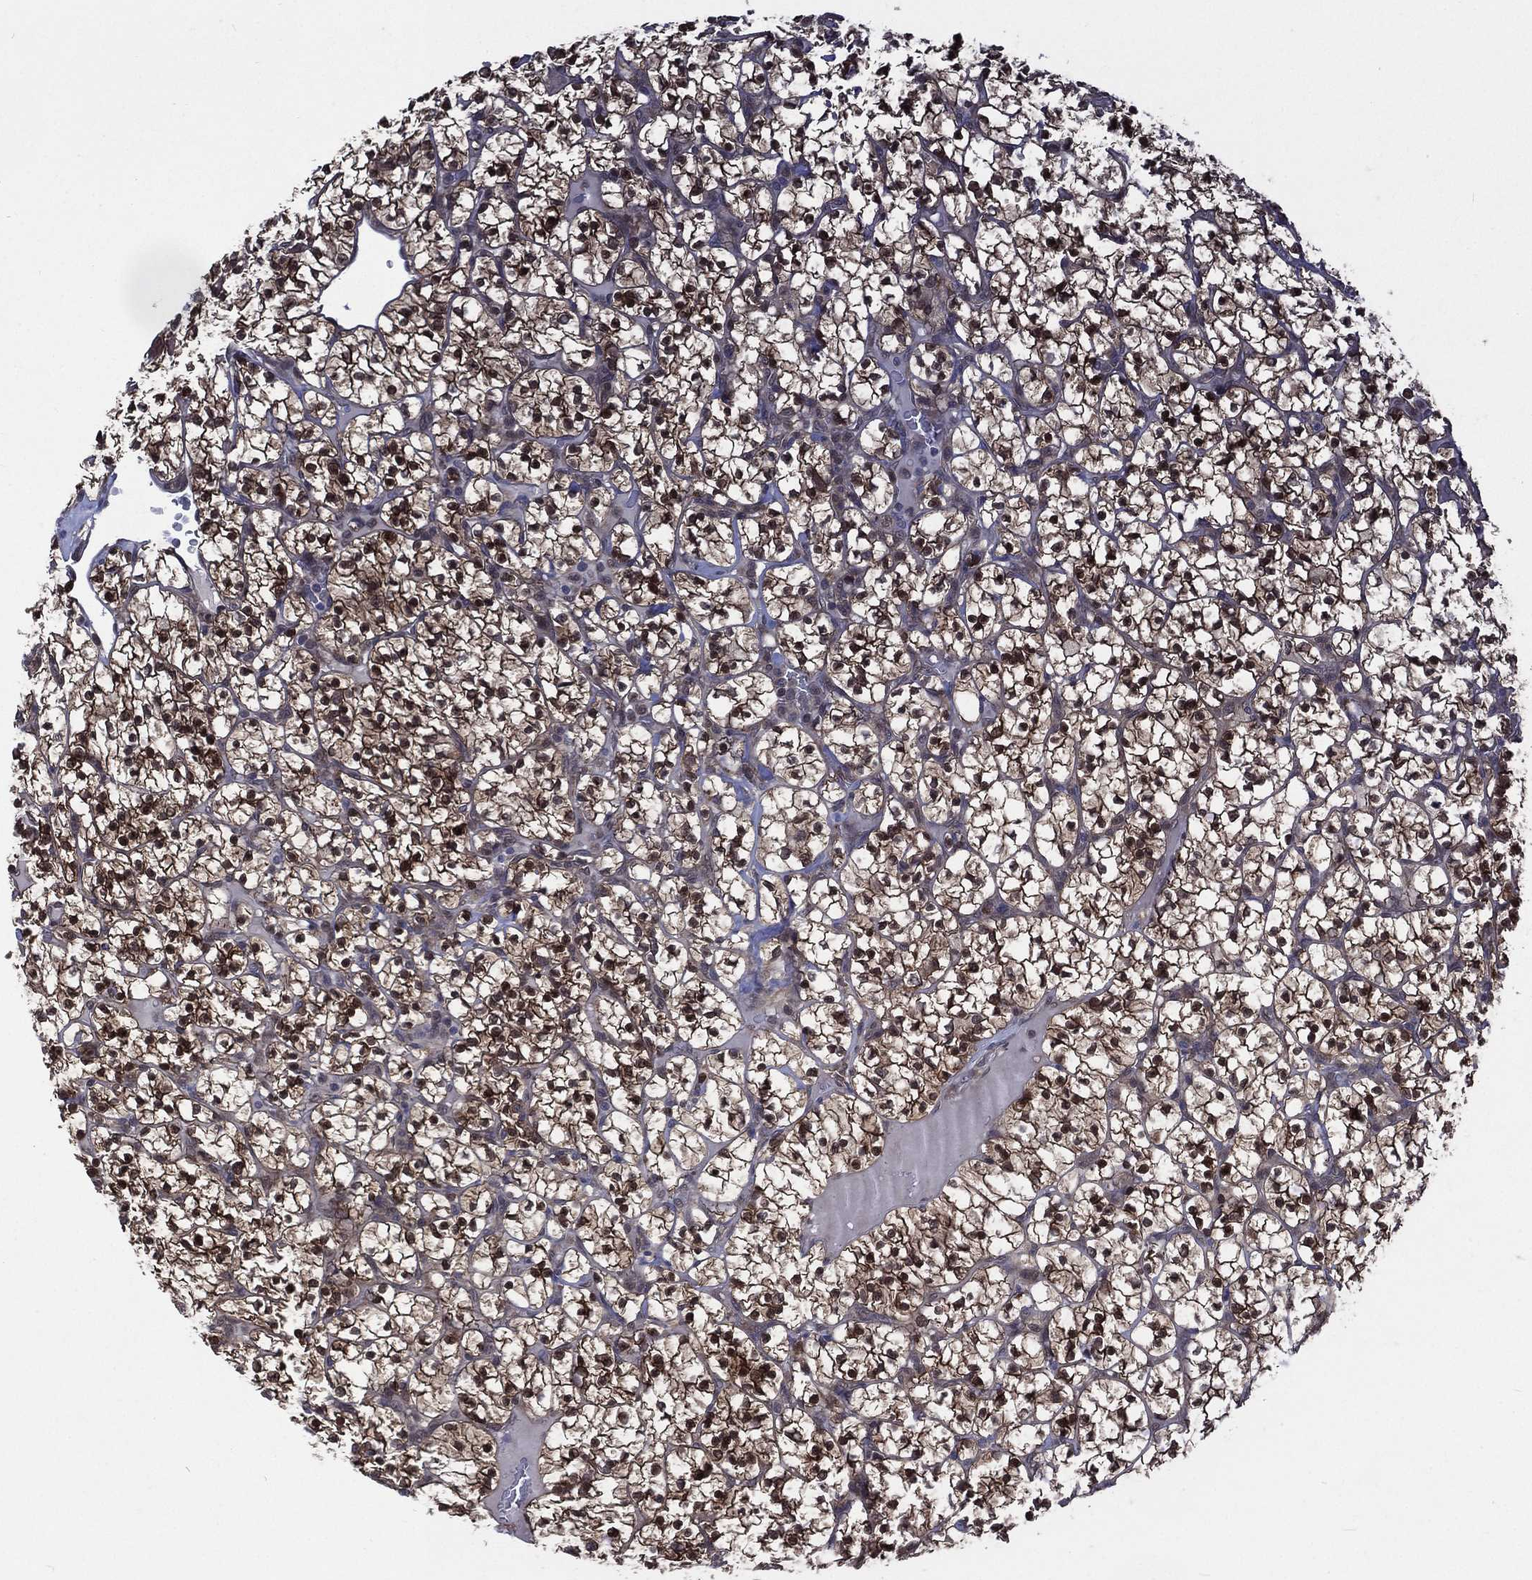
{"staining": {"intensity": "strong", "quantity": ">75%", "location": "cytoplasmic/membranous,nuclear"}, "tissue": "renal cancer", "cell_type": "Tumor cells", "image_type": "cancer", "snomed": [{"axis": "morphology", "description": "Adenocarcinoma, NOS"}, {"axis": "topography", "description": "Kidney"}], "caption": "Immunohistochemical staining of human adenocarcinoma (renal) shows strong cytoplasmic/membranous and nuclear protein staining in about >75% of tumor cells.", "gene": "MTAP", "patient": {"sex": "female", "age": 89}}